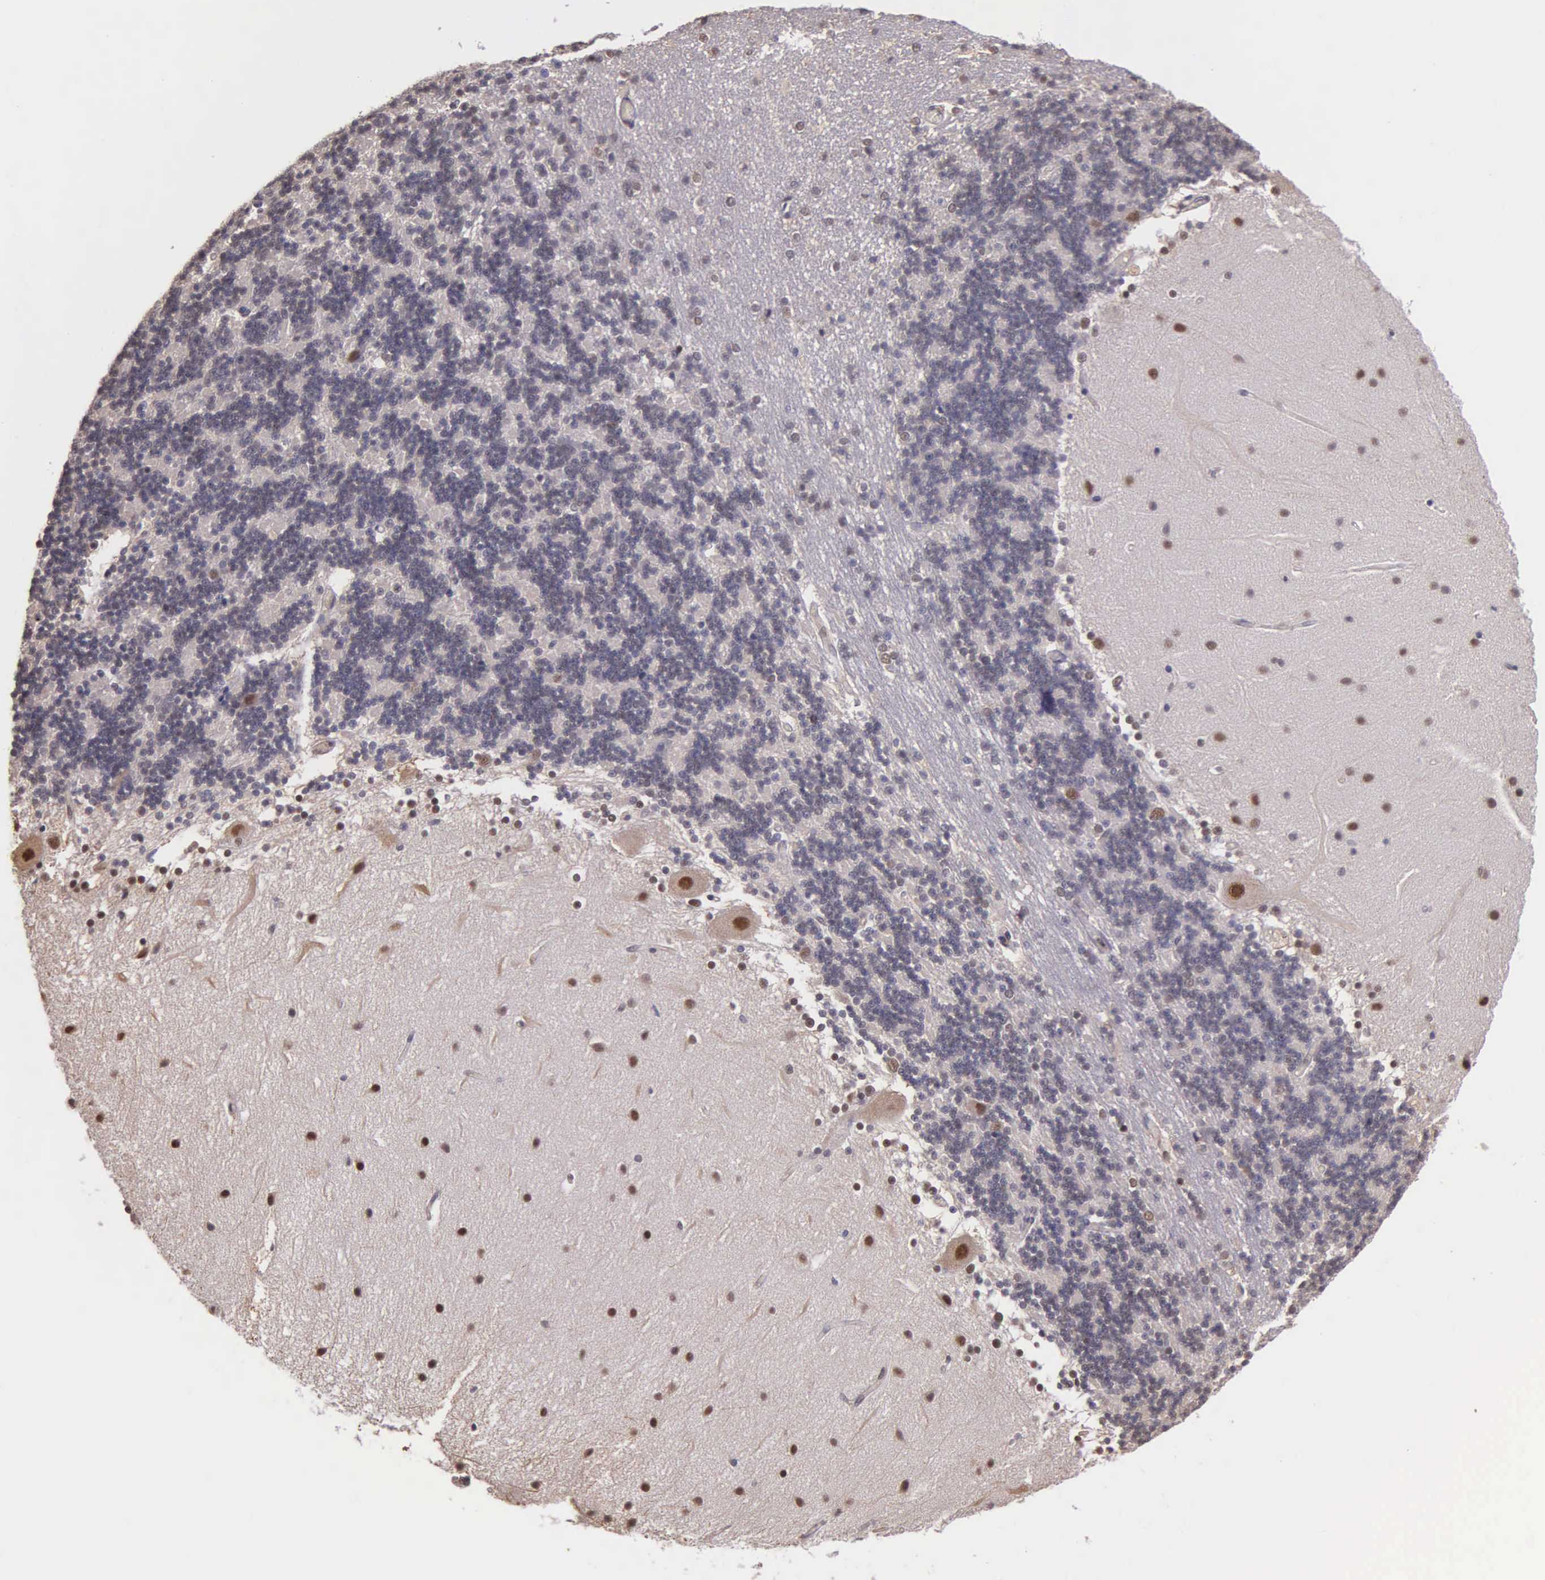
{"staining": {"intensity": "weak", "quantity": "25%-75%", "location": "cytoplasmic/membranous,nuclear"}, "tissue": "cerebellum", "cell_type": "Cells in granular layer", "image_type": "normal", "snomed": [{"axis": "morphology", "description": "Normal tissue, NOS"}, {"axis": "topography", "description": "Cerebellum"}], "caption": "Cerebellum stained with DAB (3,3'-diaminobenzidine) immunohistochemistry displays low levels of weak cytoplasmic/membranous,nuclear positivity in approximately 25%-75% of cells in granular layer.", "gene": "PSMC1", "patient": {"sex": "female", "age": 54}}